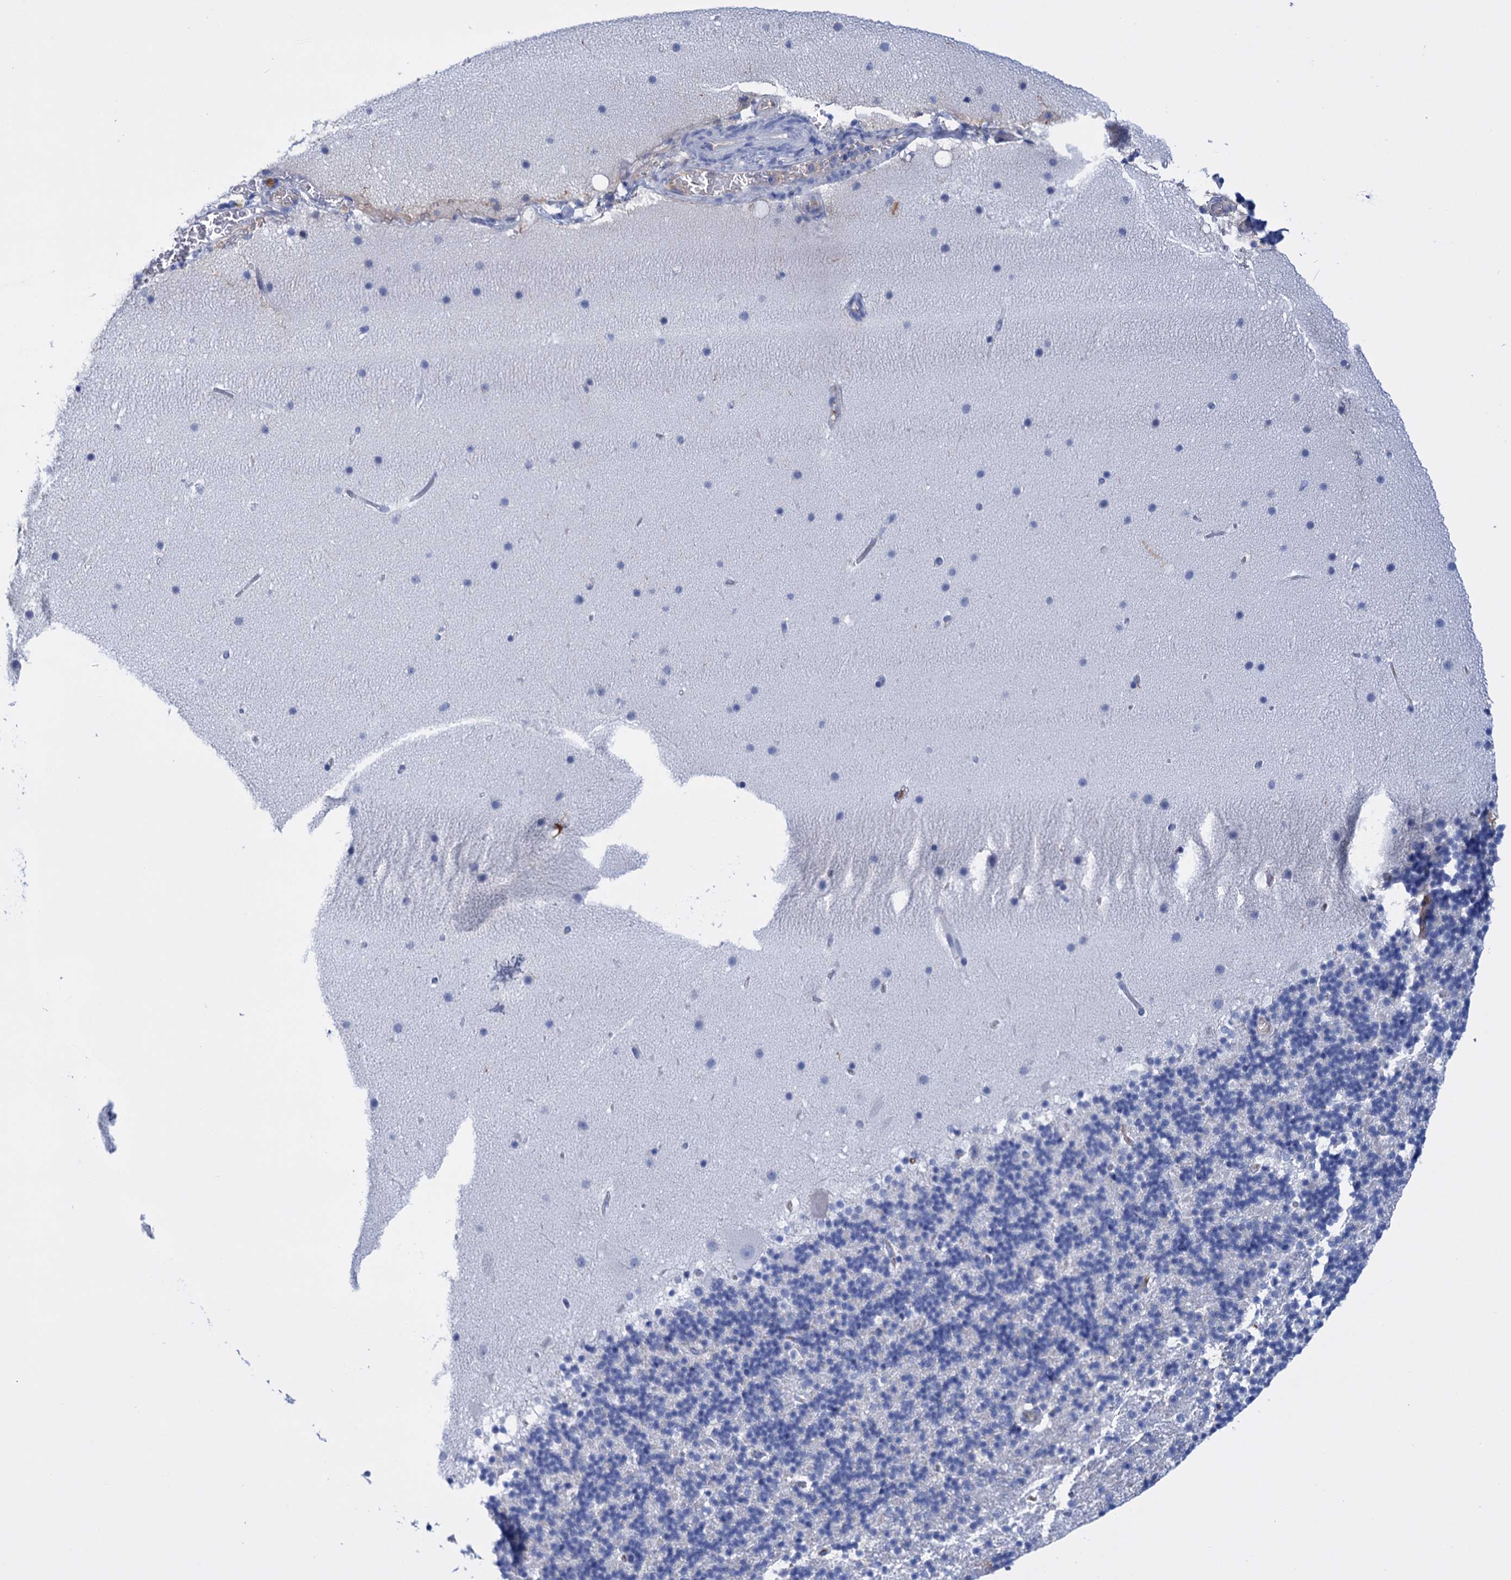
{"staining": {"intensity": "negative", "quantity": "none", "location": "none"}, "tissue": "cerebellum", "cell_type": "Cells in granular layer", "image_type": "normal", "snomed": [{"axis": "morphology", "description": "Normal tissue, NOS"}, {"axis": "topography", "description": "Cerebellum"}], "caption": "High power microscopy micrograph of an immunohistochemistry (IHC) photomicrograph of unremarkable cerebellum, revealing no significant staining in cells in granular layer. The staining is performed using DAB (3,3'-diaminobenzidine) brown chromogen with nuclei counter-stained in using hematoxylin.", "gene": "FBXW12", "patient": {"sex": "male", "age": 57}}